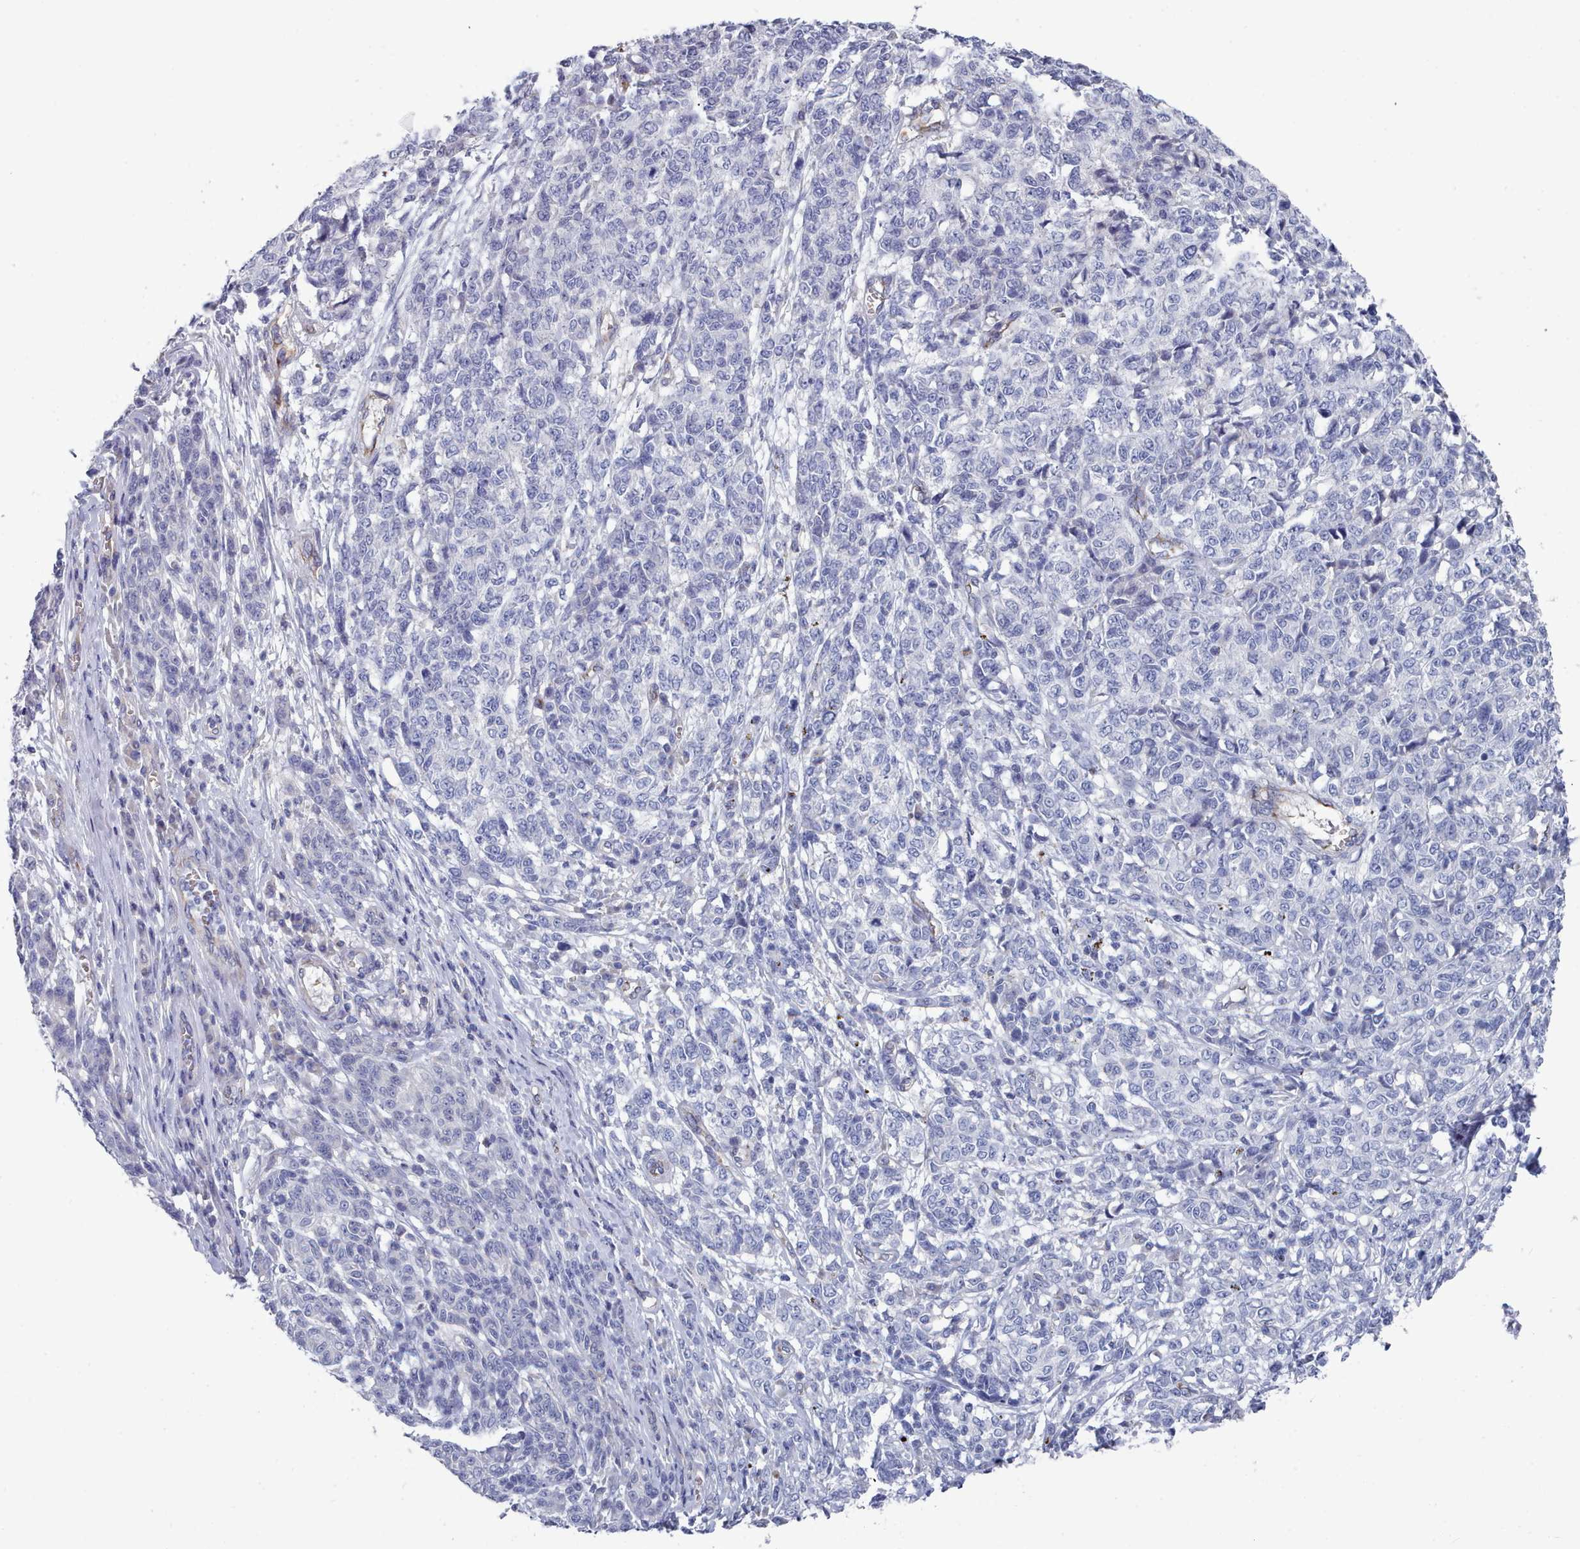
{"staining": {"intensity": "negative", "quantity": "none", "location": "none"}, "tissue": "melanoma", "cell_type": "Tumor cells", "image_type": "cancer", "snomed": [{"axis": "morphology", "description": "Malignant melanoma, NOS"}, {"axis": "topography", "description": "Skin"}], "caption": "This is a photomicrograph of immunohistochemistry staining of malignant melanoma, which shows no staining in tumor cells. Nuclei are stained in blue.", "gene": "PDE4C", "patient": {"sex": "male", "age": 49}}